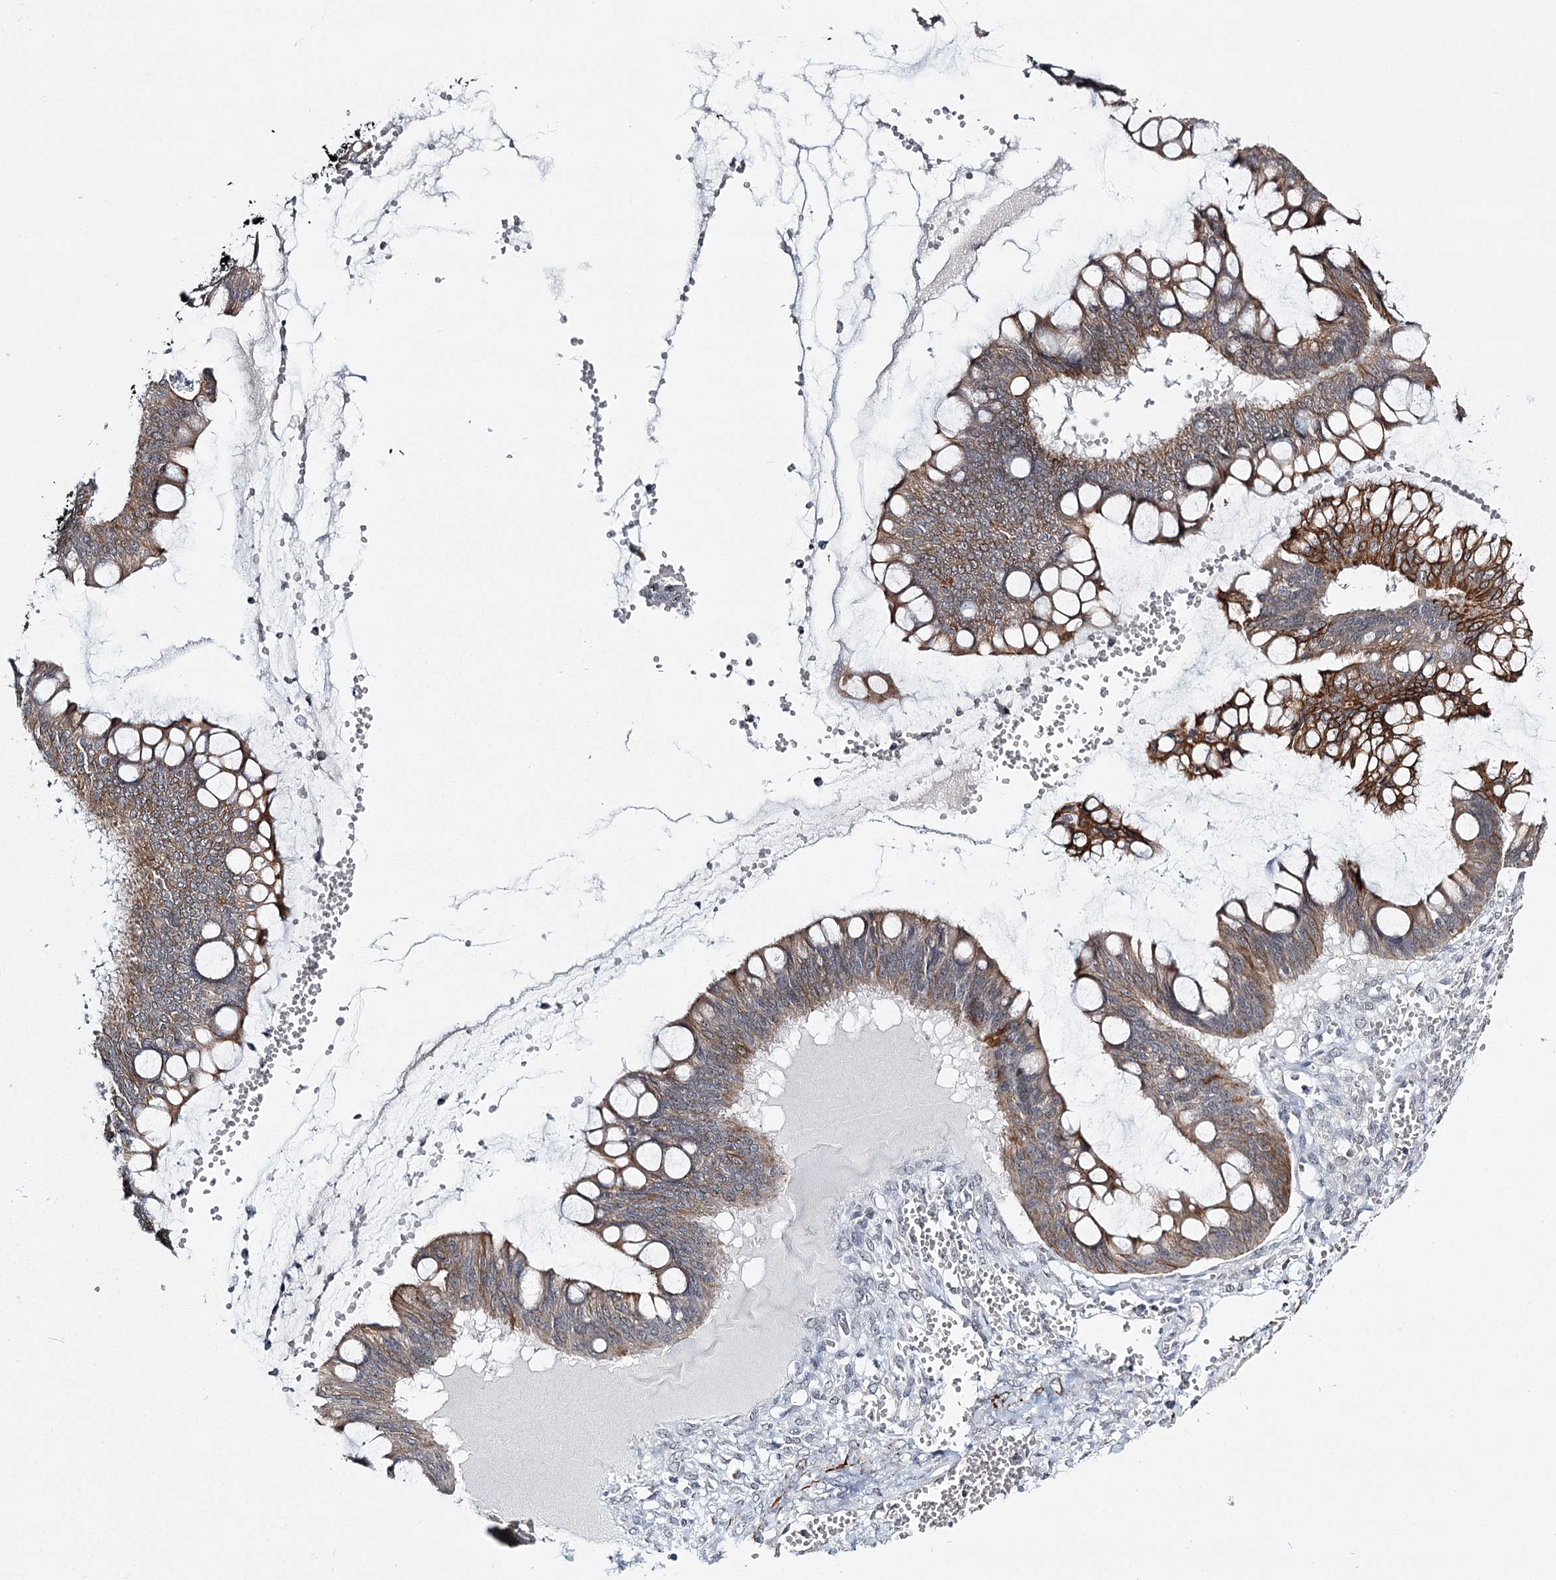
{"staining": {"intensity": "moderate", "quantity": ">75%", "location": "cytoplasmic/membranous"}, "tissue": "ovarian cancer", "cell_type": "Tumor cells", "image_type": "cancer", "snomed": [{"axis": "morphology", "description": "Cystadenocarcinoma, mucinous, NOS"}, {"axis": "topography", "description": "Ovary"}], "caption": "This is a photomicrograph of immunohistochemistry staining of mucinous cystadenocarcinoma (ovarian), which shows moderate staining in the cytoplasmic/membranous of tumor cells.", "gene": "TMEM70", "patient": {"sex": "female", "age": 73}}